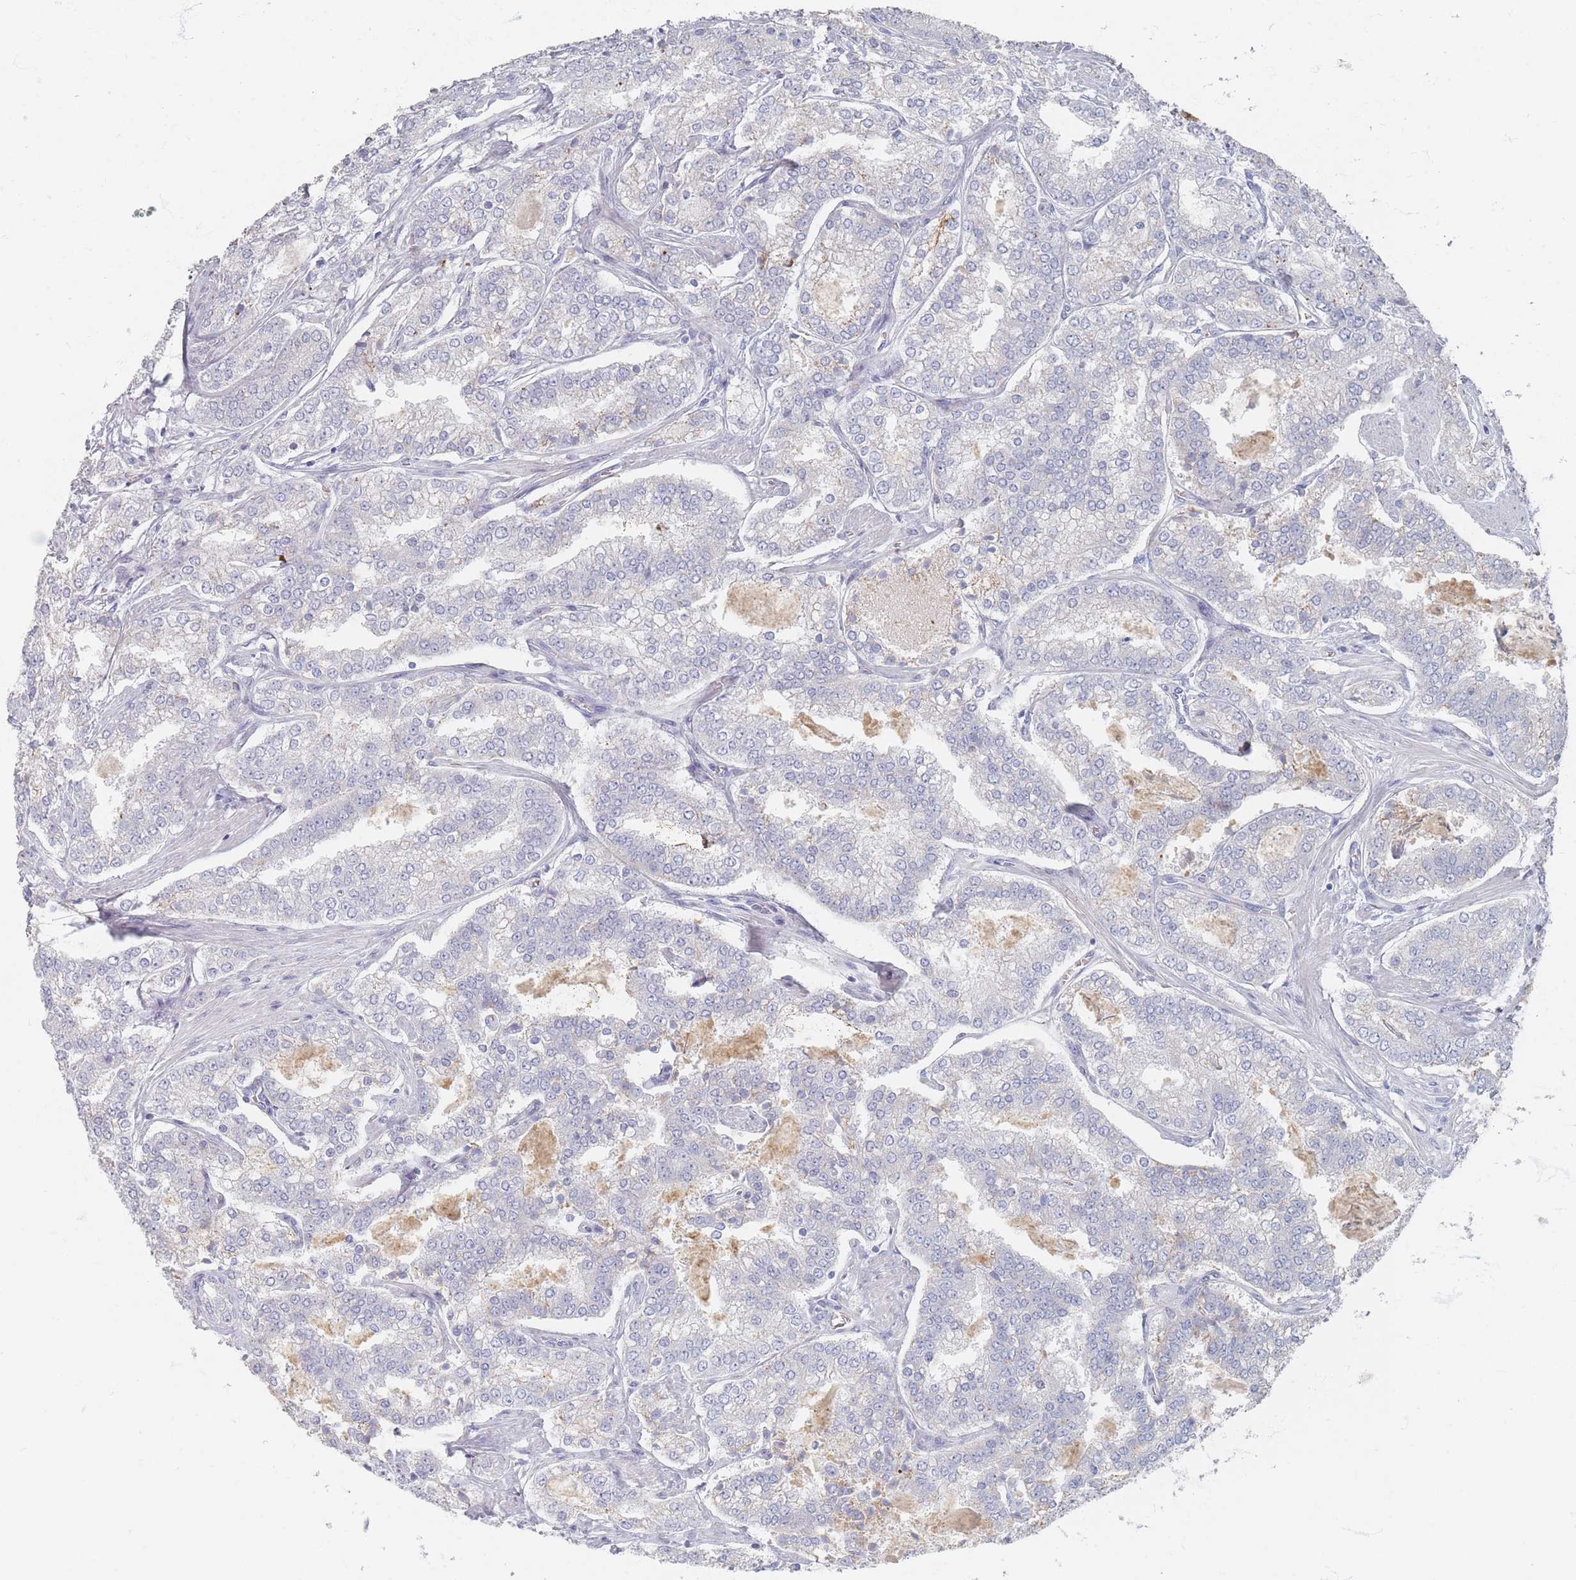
{"staining": {"intensity": "negative", "quantity": "none", "location": "none"}, "tissue": "prostate cancer", "cell_type": "Tumor cells", "image_type": "cancer", "snomed": [{"axis": "morphology", "description": "Adenocarcinoma, High grade"}, {"axis": "topography", "description": "Prostate"}], "caption": "This micrograph is of prostate cancer stained with immunohistochemistry to label a protein in brown with the nuclei are counter-stained blue. There is no expression in tumor cells. (DAB immunohistochemistry visualized using brightfield microscopy, high magnification).", "gene": "HELZ2", "patient": {"sex": "male", "age": 63}}